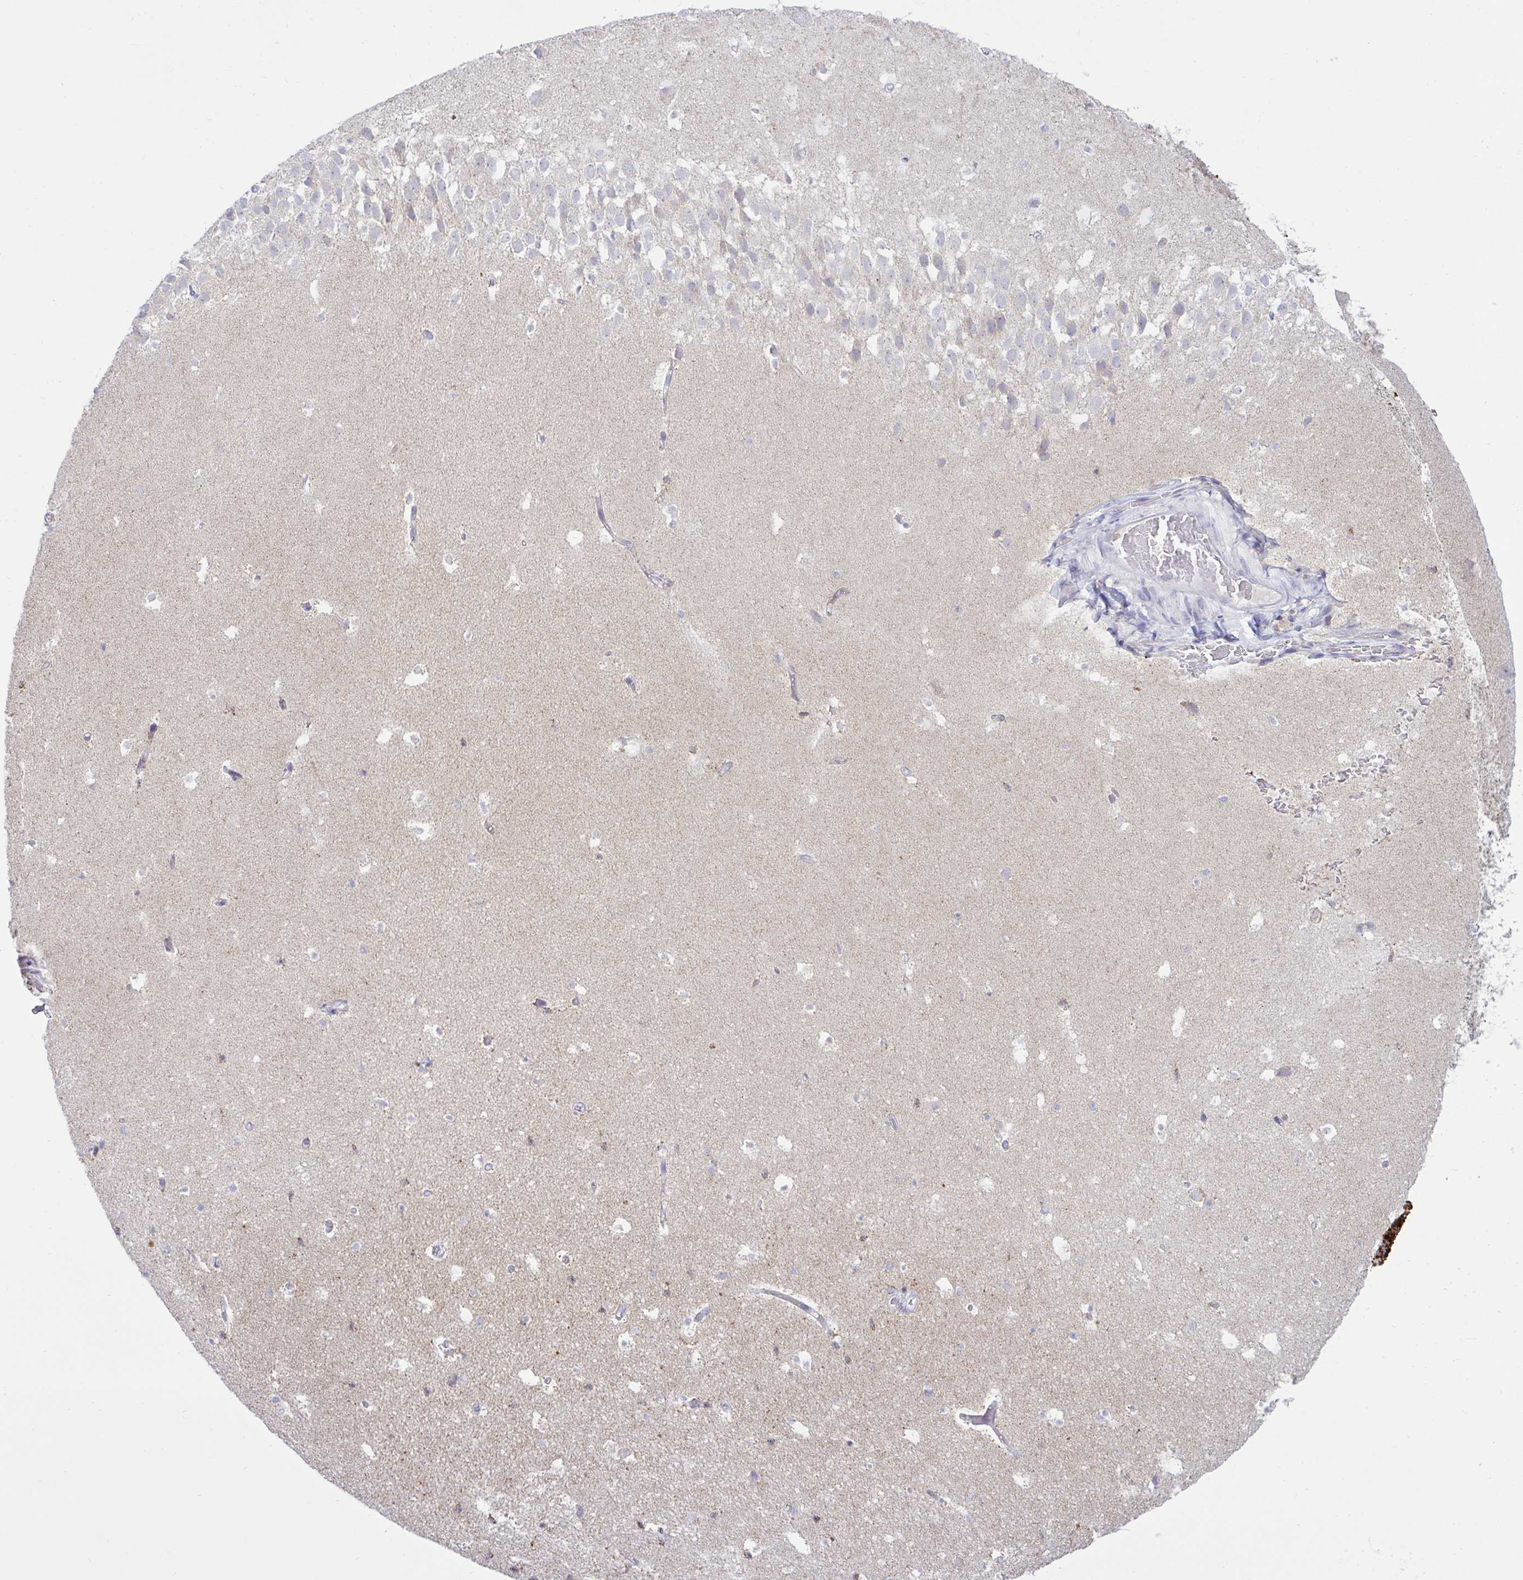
{"staining": {"intensity": "negative", "quantity": "none", "location": "none"}, "tissue": "hippocampus", "cell_type": "Glial cells", "image_type": "normal", "snomed": [{"axis": "morphology", "description": "Normal tissue, NOS"}, {"axis": "topography", "description": "Hippocampus"}], "caption": "Immunohistochemical staining of unremarkable hippocampus exhibits no significant staining in glial cells.", "gene": "HSPE1", "patient": {"sex": "male", "age": 26}}